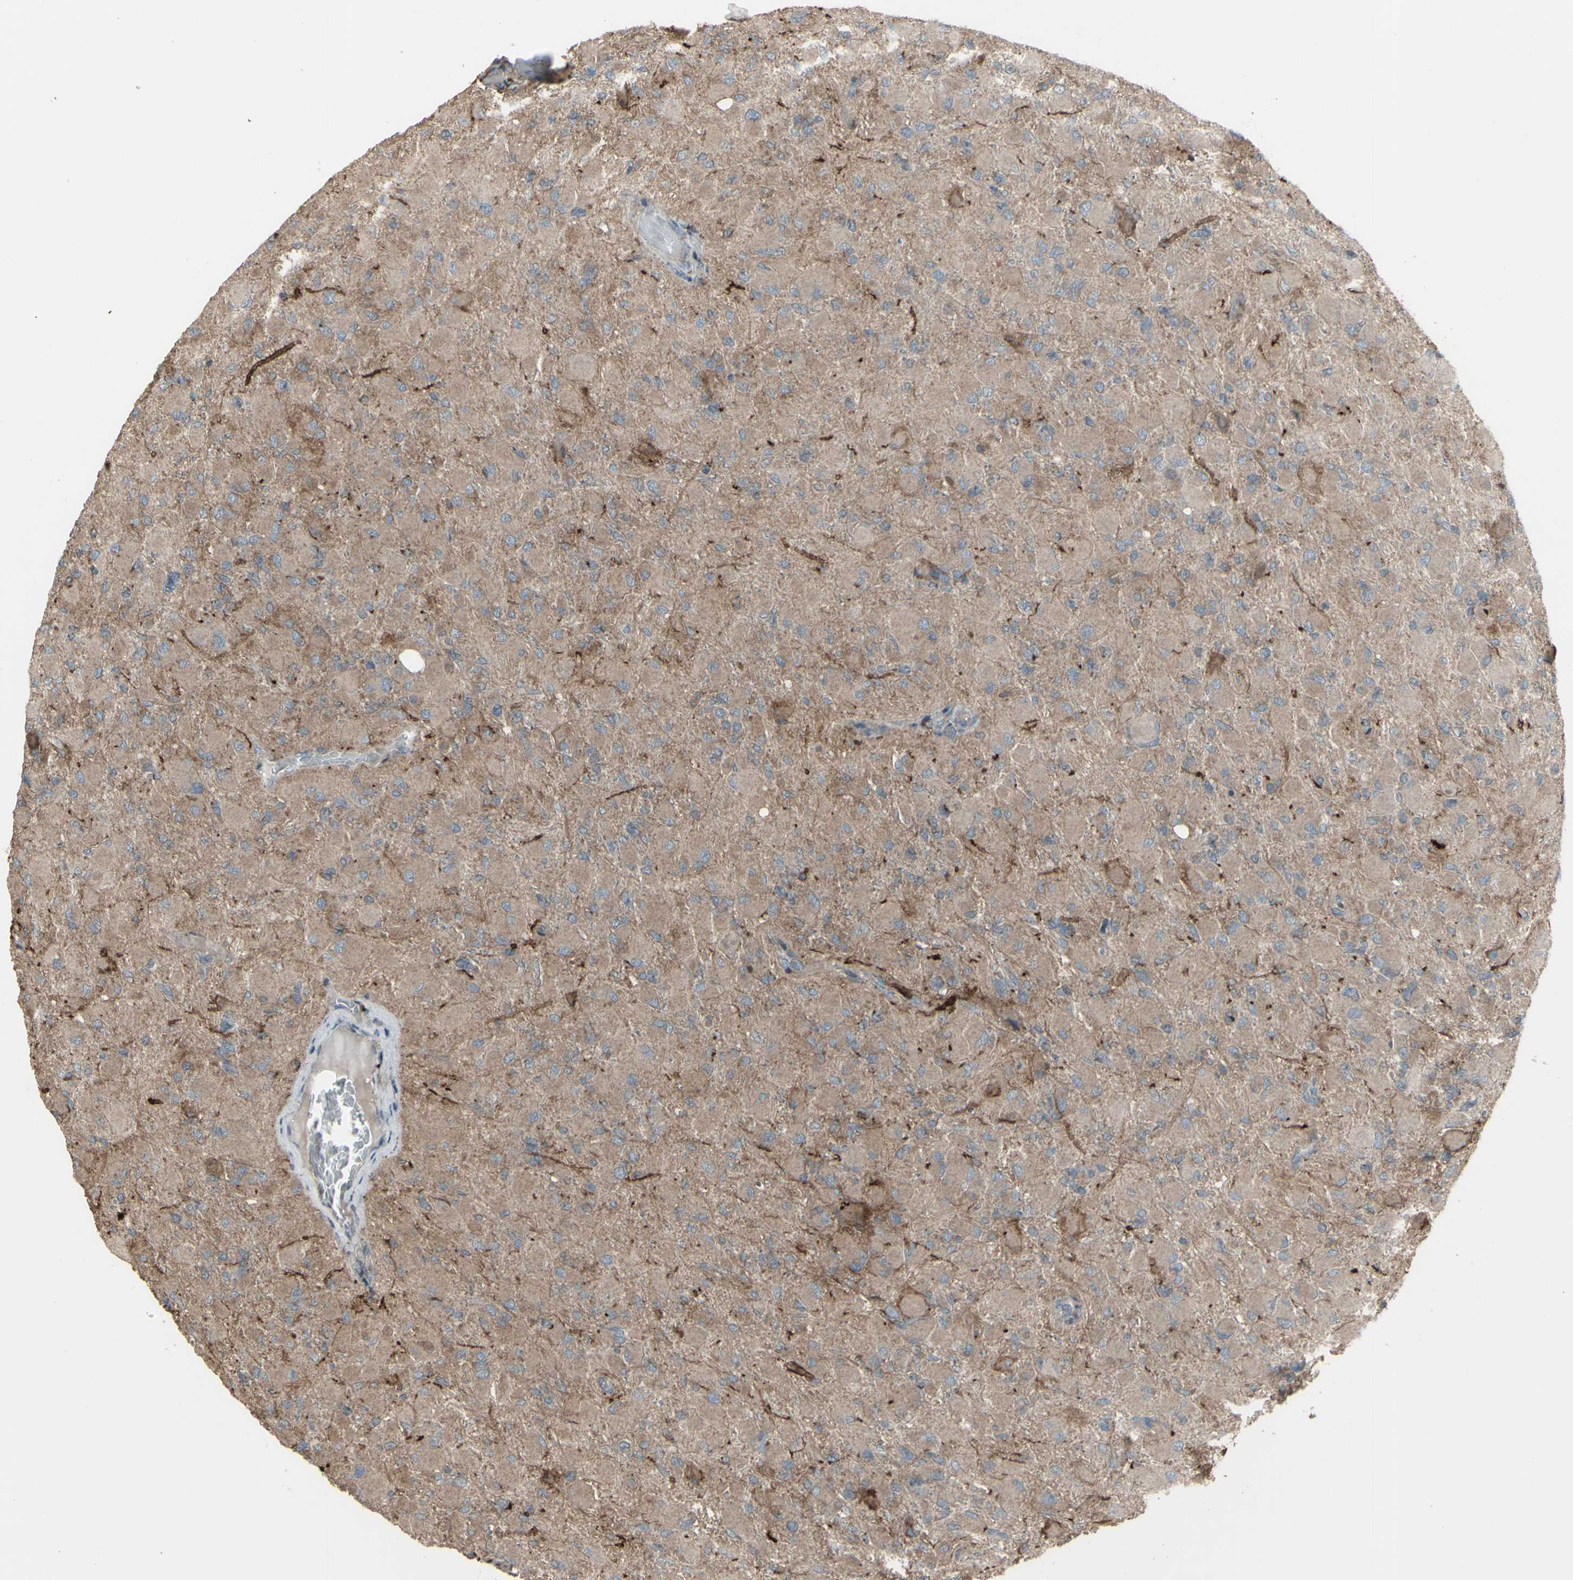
{"staining": {"intensity": "moderate", "quantity": "<25%", "location": "cytoplasmic/membranous"}, "tissue": "glioma", "cell_type": "Tumor cells", "image_type": "cancer", "snomed": [{"axis": "morphology", "description": "Glioma, malignant, High grade"}, {"axis": "topography", "description": "Cerebral cortex"}], "caption": "Malignant glioma (high-grade) was stained to show a protein in brown. There is low levels of moderate cytoplasmic/membranous positivity in about <25% of tumor cells.", "gene": "SMO", "patient": {"sex": "female", "age": 36}}